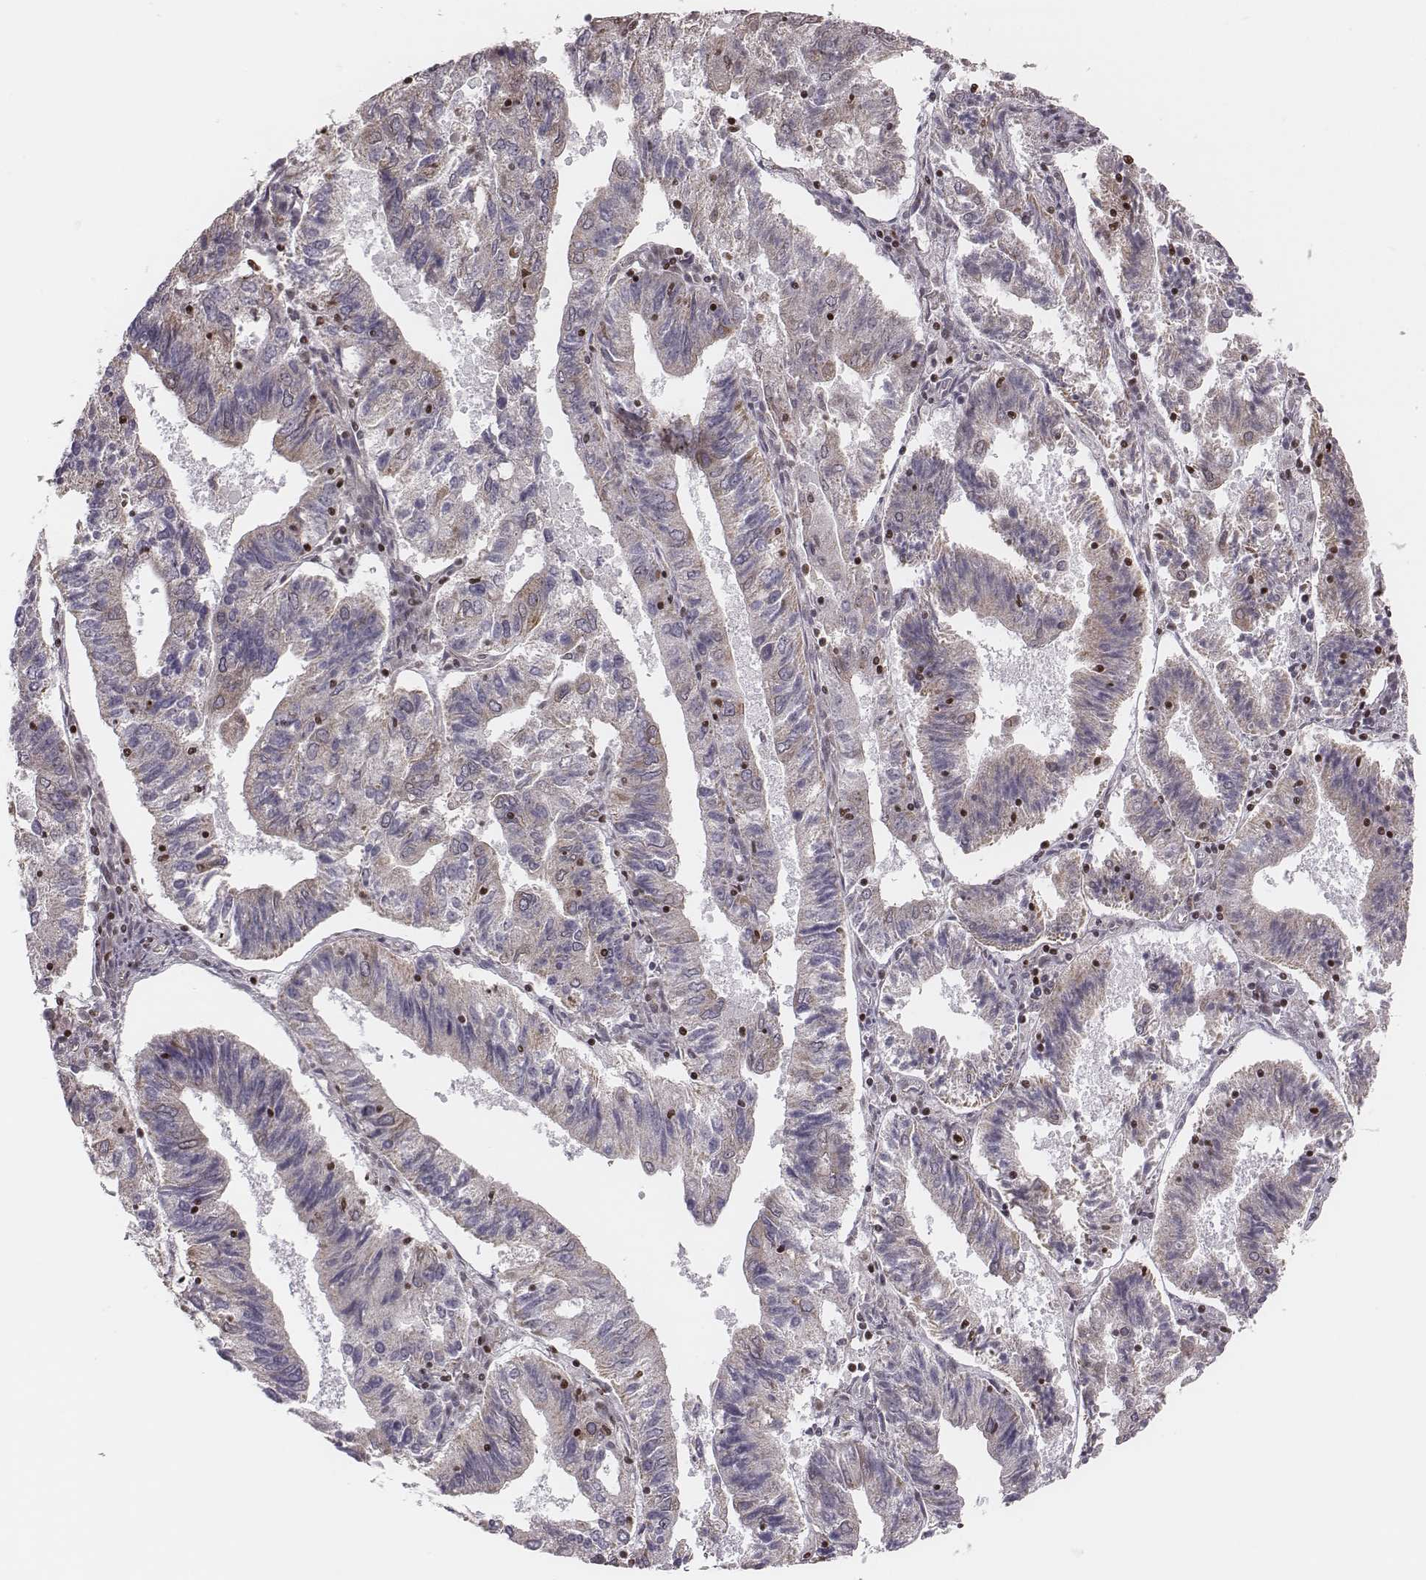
{"staining": {"intensity": "weak", "quantity": "<25%", "location": "cytoplasmic/membranous"}, "tissue": "endometrial cancer", "cell_type": "Tumor cells", "image_type": "cancer", "snomed": [{"axis": "morphology", "description": "Adenocarcinoma, NOS"}, {"axis": "topography", "description": "Endometrium"}], "caption": "DAB immunohistochemical staining of human endometrial cancer (adenocarcinoma) displays no significant positivity in tumor cells.", "gene": "WDR59", "patient": {"sex": "female", "age": 82}}